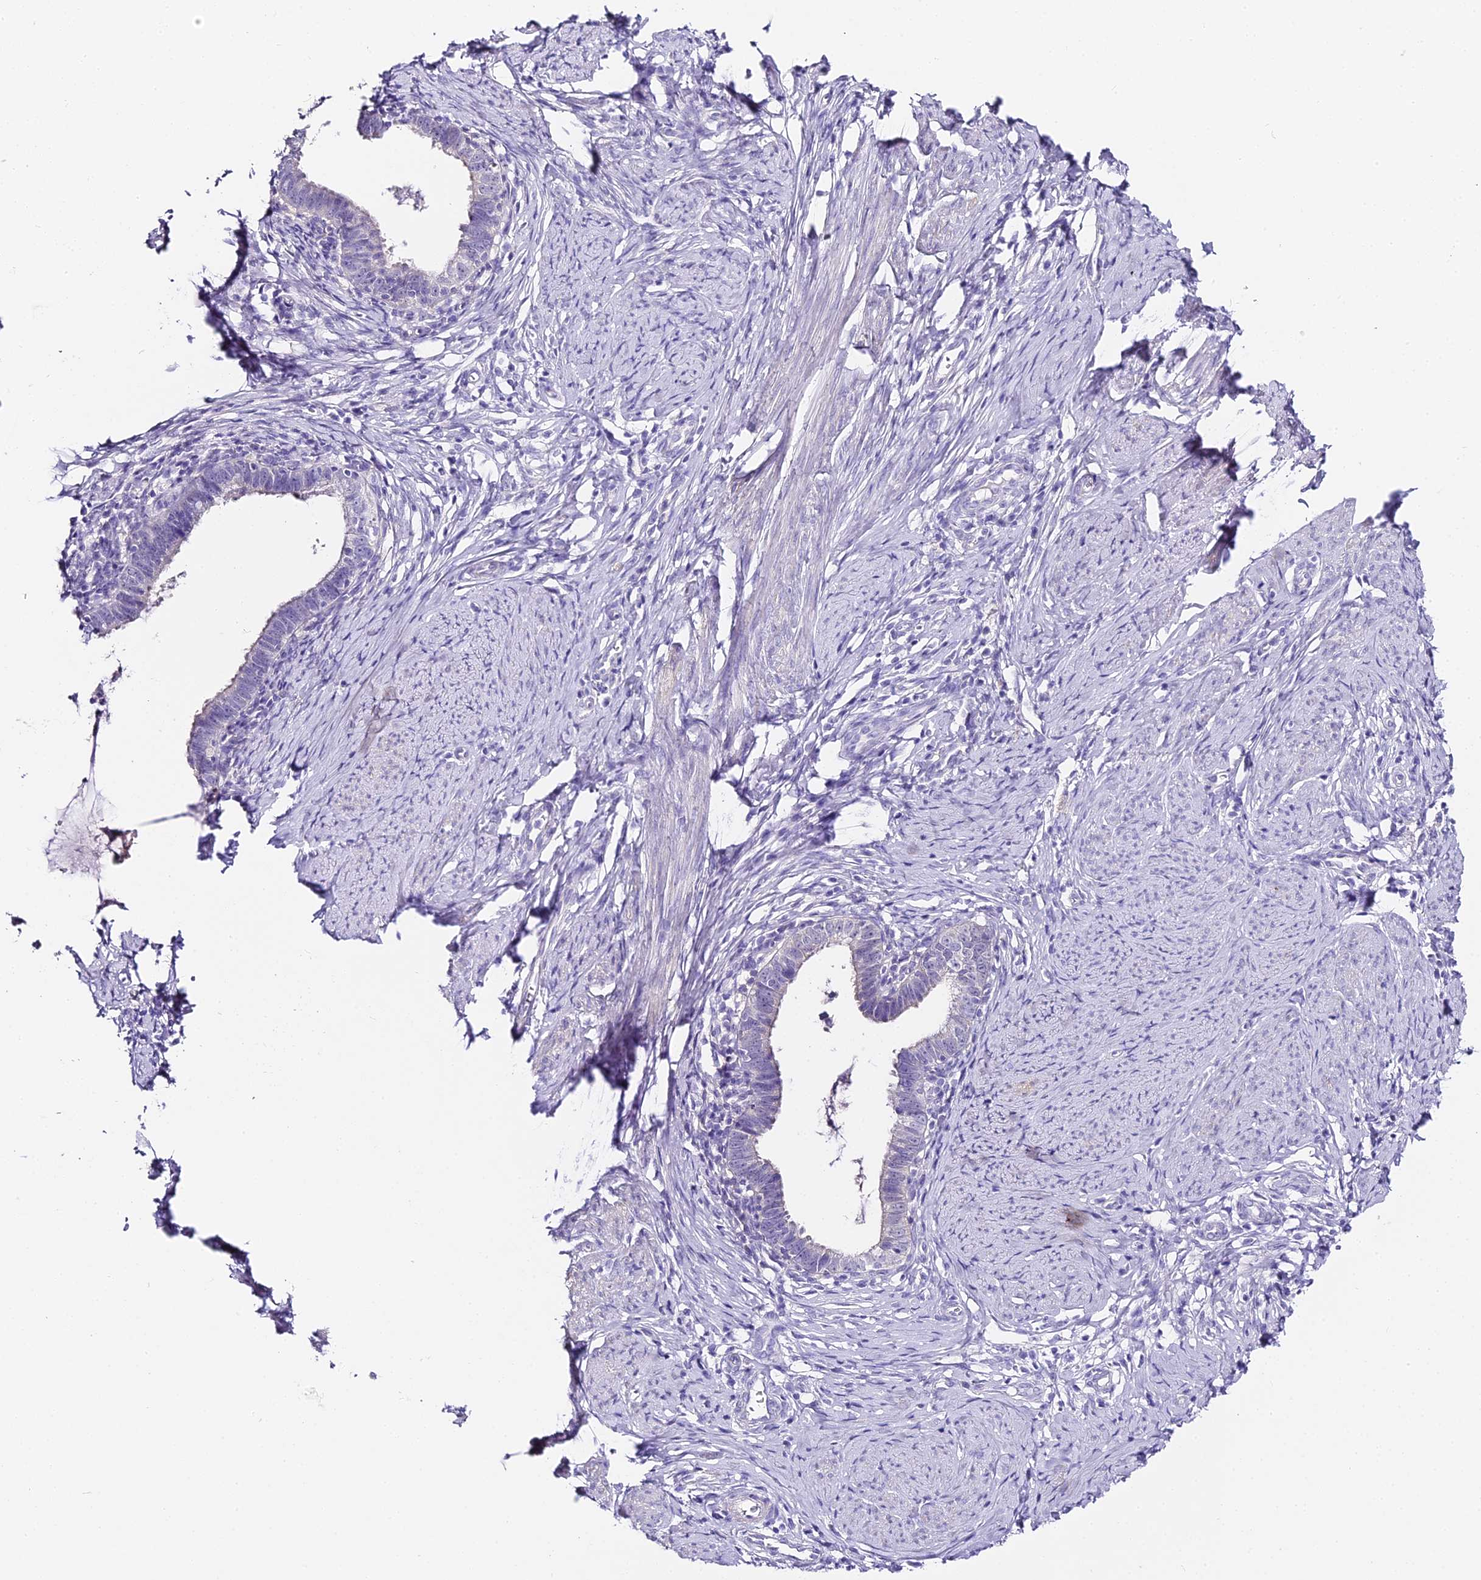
{"staining": {"intensity": "negative", "quantity": "none", "location": "none"}, "tissue": "cervical cancer", "cell_type": "Tumor cells", "image_type": "cancer", "snomed": [{"axis": "morphology", "description": "Adenocarcinoma, NOS"}, {"axis": "topography", "description": "Cervix"}], "caption": "This is an immunohistochemistry (IHC) image of human cervical cancer. There is no staining in tumor cells.", "gene": "ABHD14A-ACY1", "patient": {"sex": "female", "age": 36}}